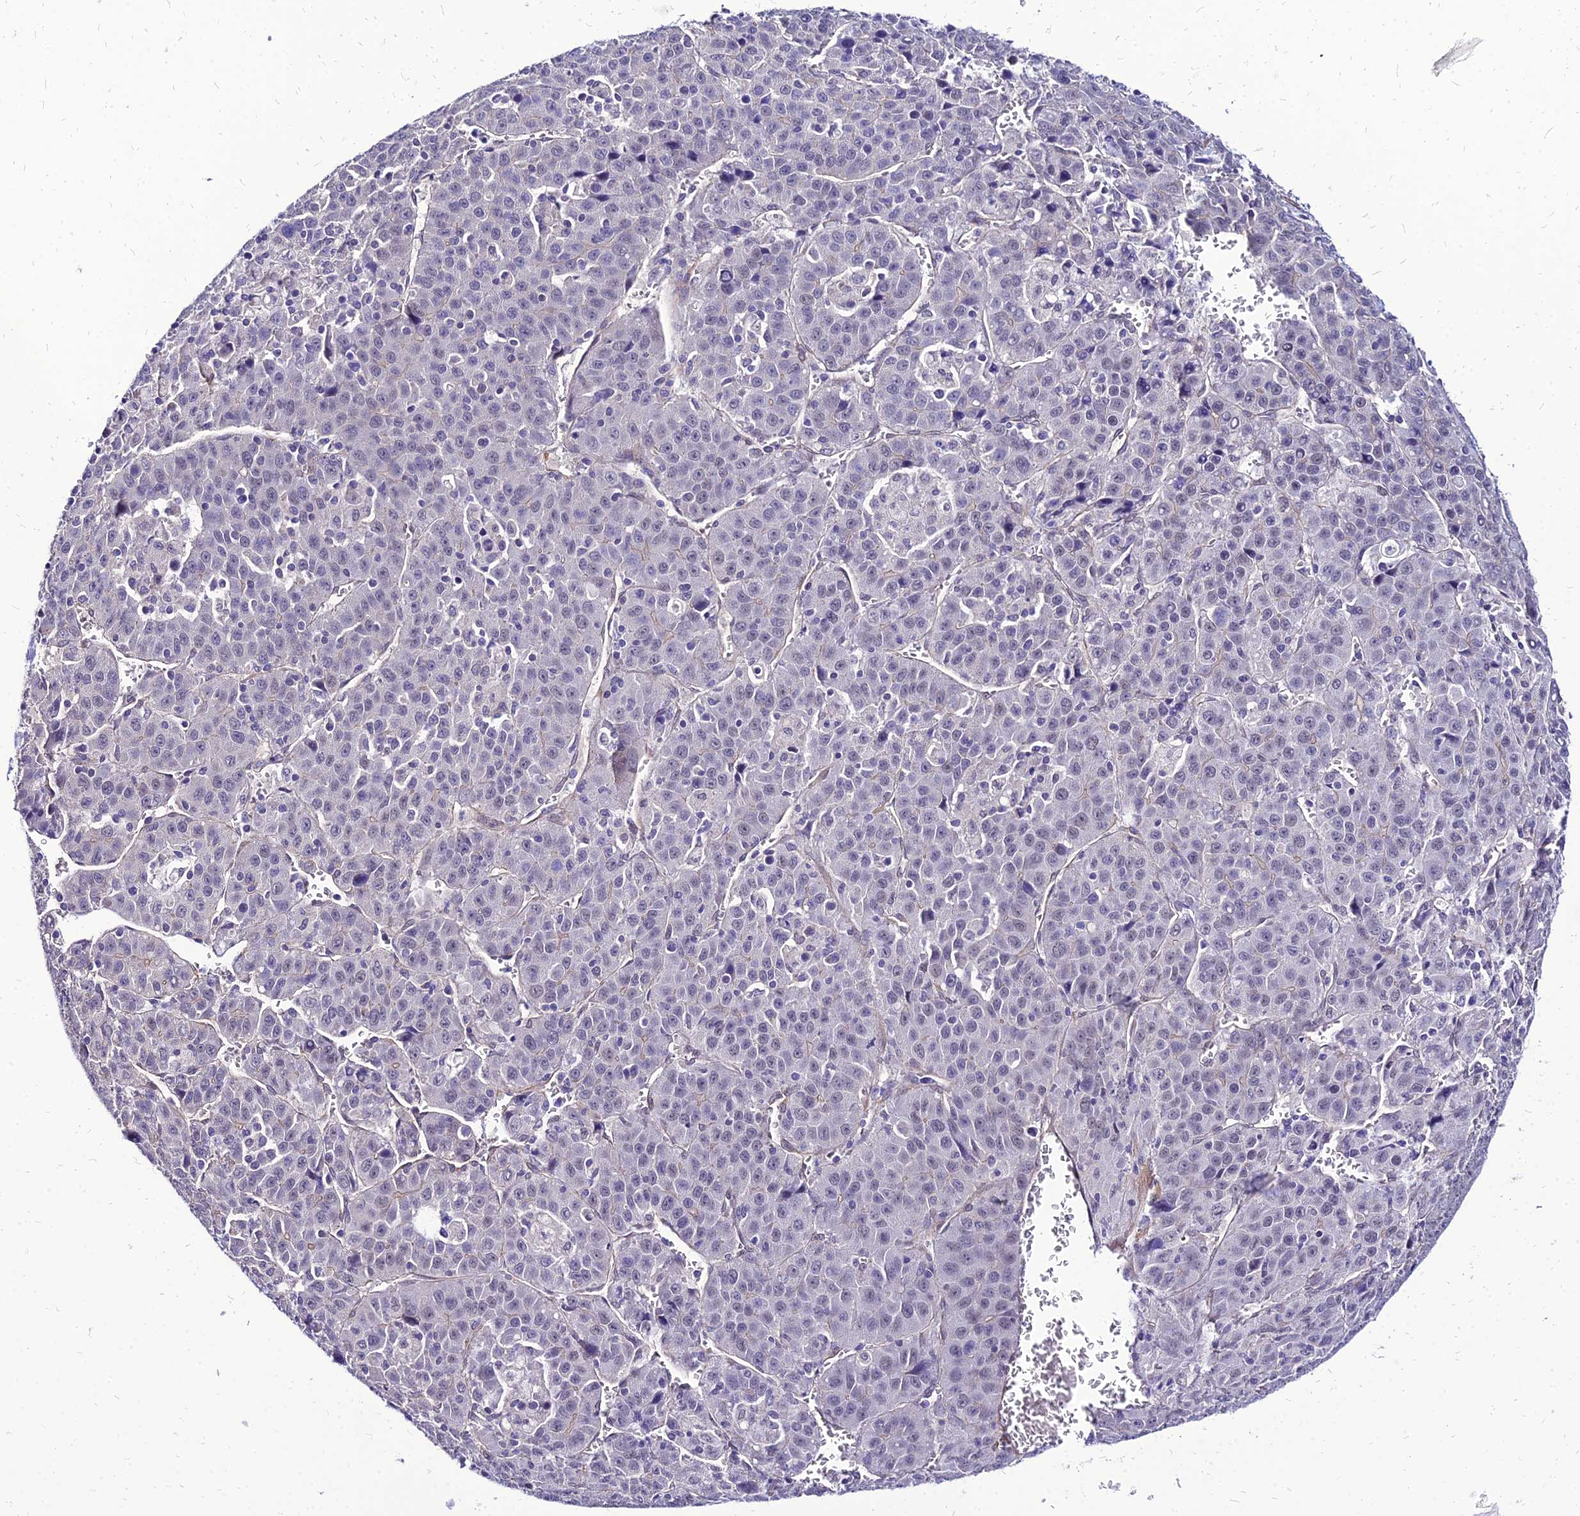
{"staining": {"intensity": "weak", "quantity": "<25%", "location": "nuclear"}, "tissue": "liver cancer", "cell_type": "Tumor cells", "image_type": "cancer", "snomed": [{"axis": "morphology", "description": "Carcinoma, Hepatocellular, NOS"}, {"axis": "topography", "description": "Liver"}], "caption": "The micrograph demonstrates no staining of tumor cells in liver hepatocellular carcinoma. (DAB immunohistochemistry (IHC) with hematoxylin counter stain).", "gene": "YEATS2", "patient": {"sex": "female", "age": 53}}